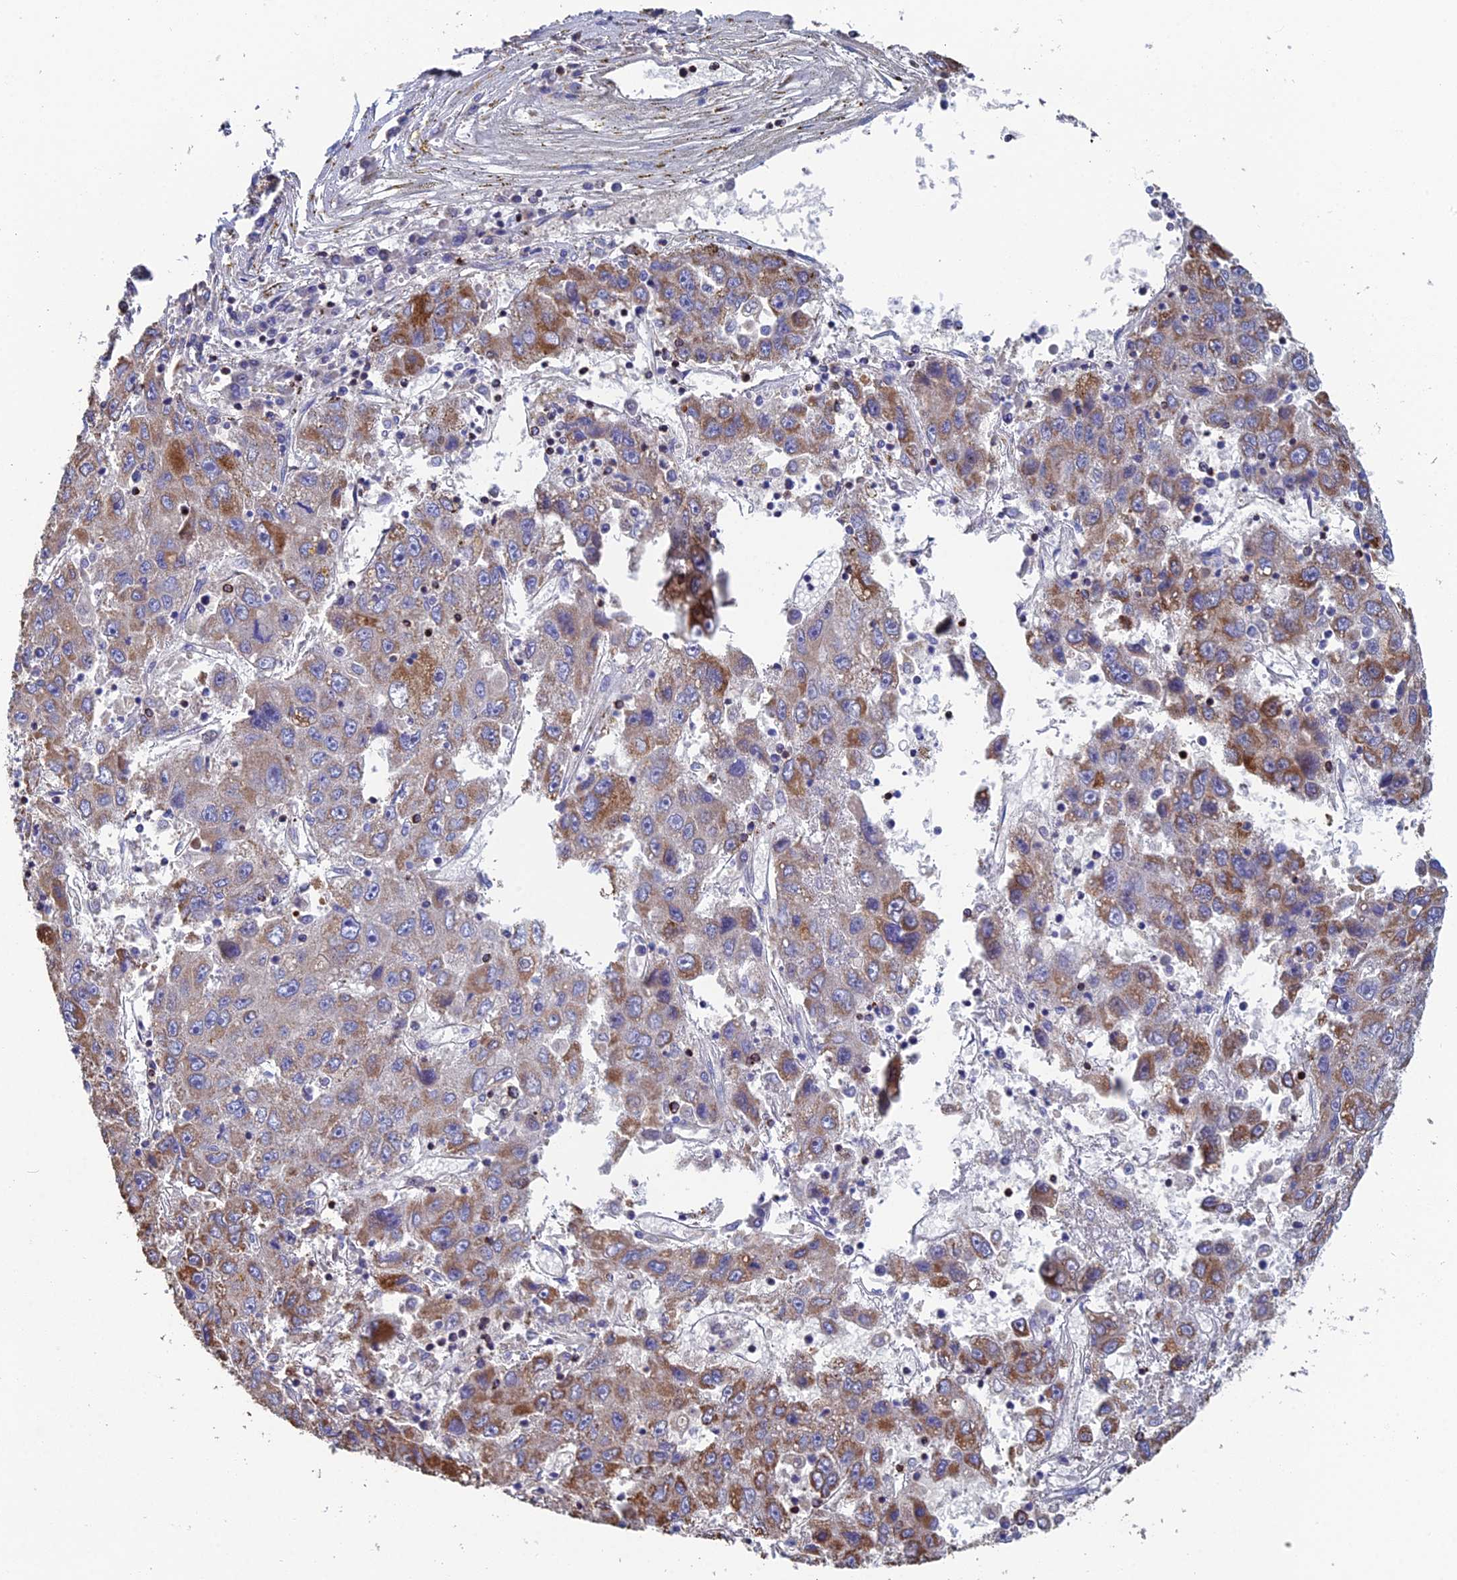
{"staining": {"intensity": "moderate", "quantity": "25%-75%", "location": "cytoplasmic/membranous"}, "tissue": "liver cancer", "cell_type": "Tumor cells", "image_type": "cancer", "snomed": [{"axis": "morphology", "description": "Carcinoma, Hepatocellular, NOS"}, {"axis": "topography", "description": "Liver"}], "caption": "The immunohistochemical stain highlights moderate cytoplasmic/membranous expression in tumor cells of liver cancer tissue. The protein is shown in brown color, while the nuclei are stained blue.", "gene": "SPOCK2", "patient": {"sex": "male", "age": 49}}